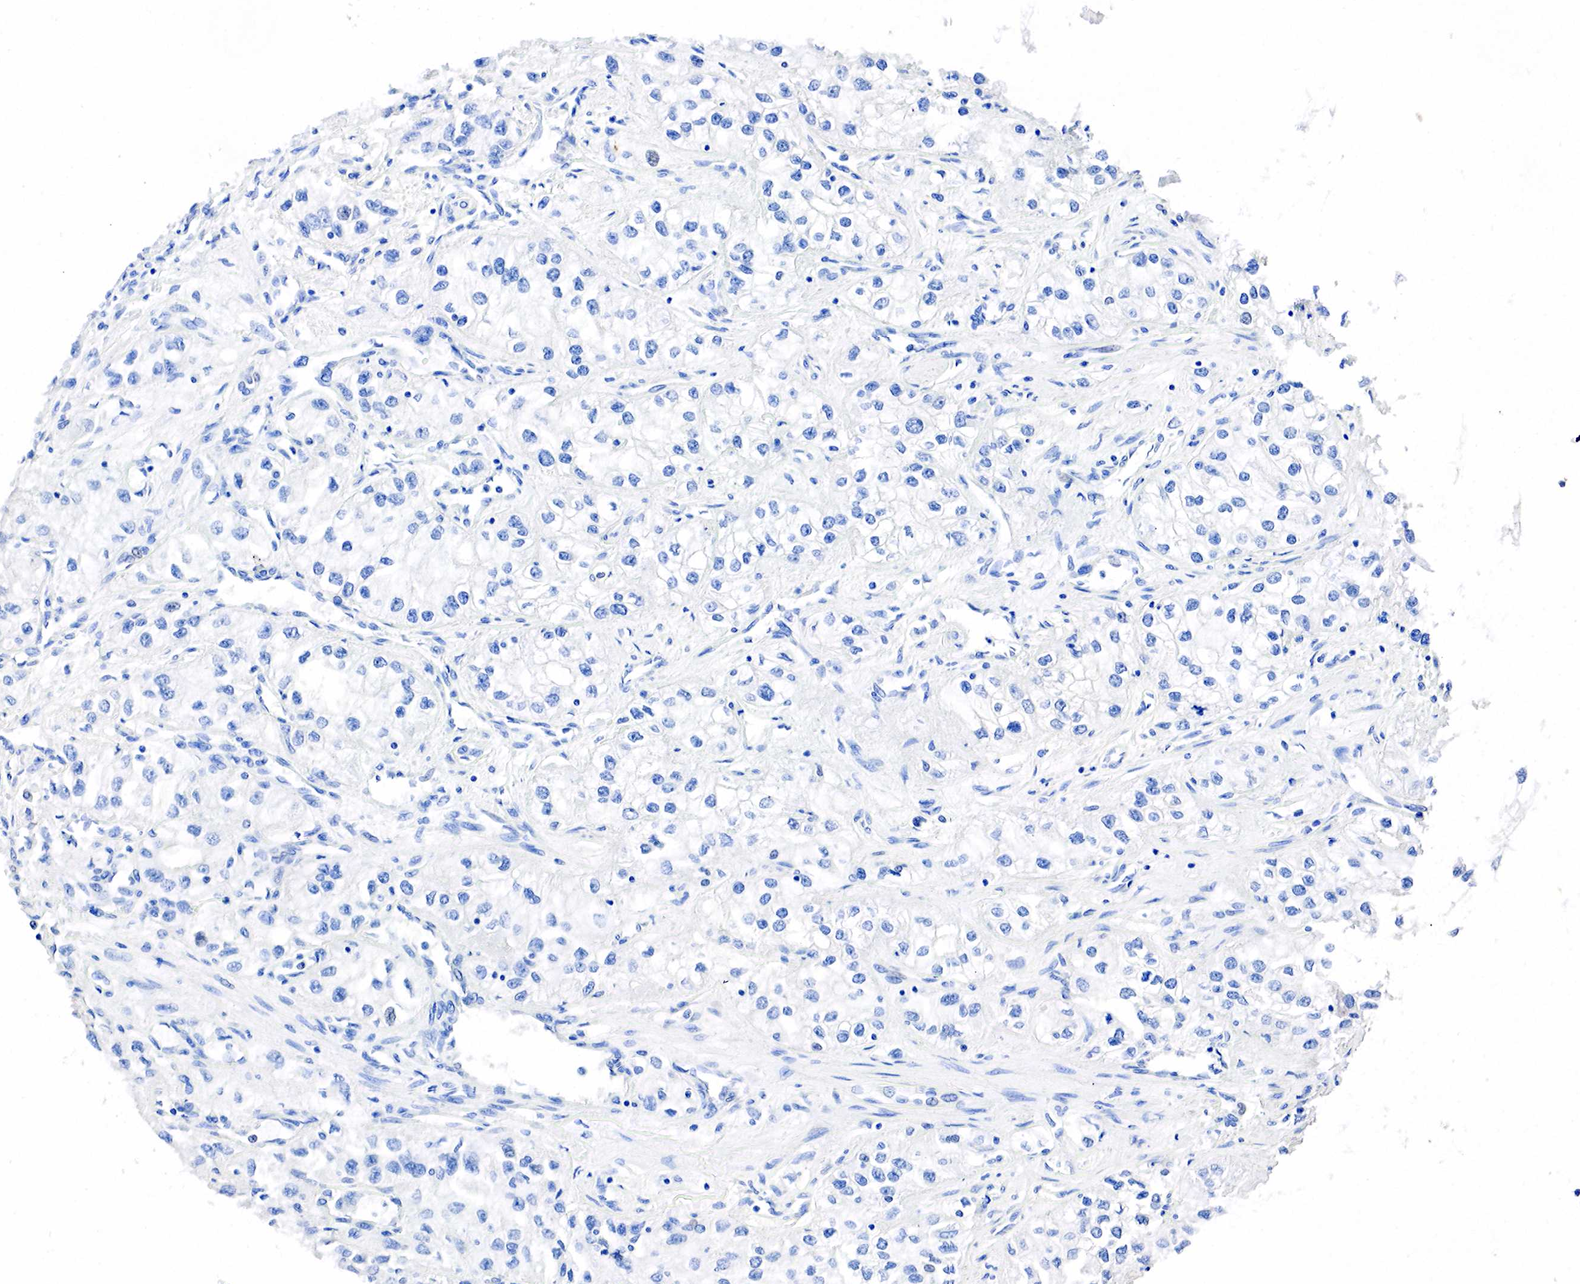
{"staining": {"intensity": "negative", "quantity": "none", "location": "none"}, "tissue": "renal cancer", "cell_type": "Tumor cells", "image_type": "cancer", "snomed": [{"axis": "morphology", "description": "Adenocarcinoma, NOS"}, {"axis": "topography", "description": "Kidney"}], "caption": "IHC of adenocarcinoma (renal) reveals no positivity in tumor cells.", "gene": "SST", "patient": {"sex": "male", "age": 57}}